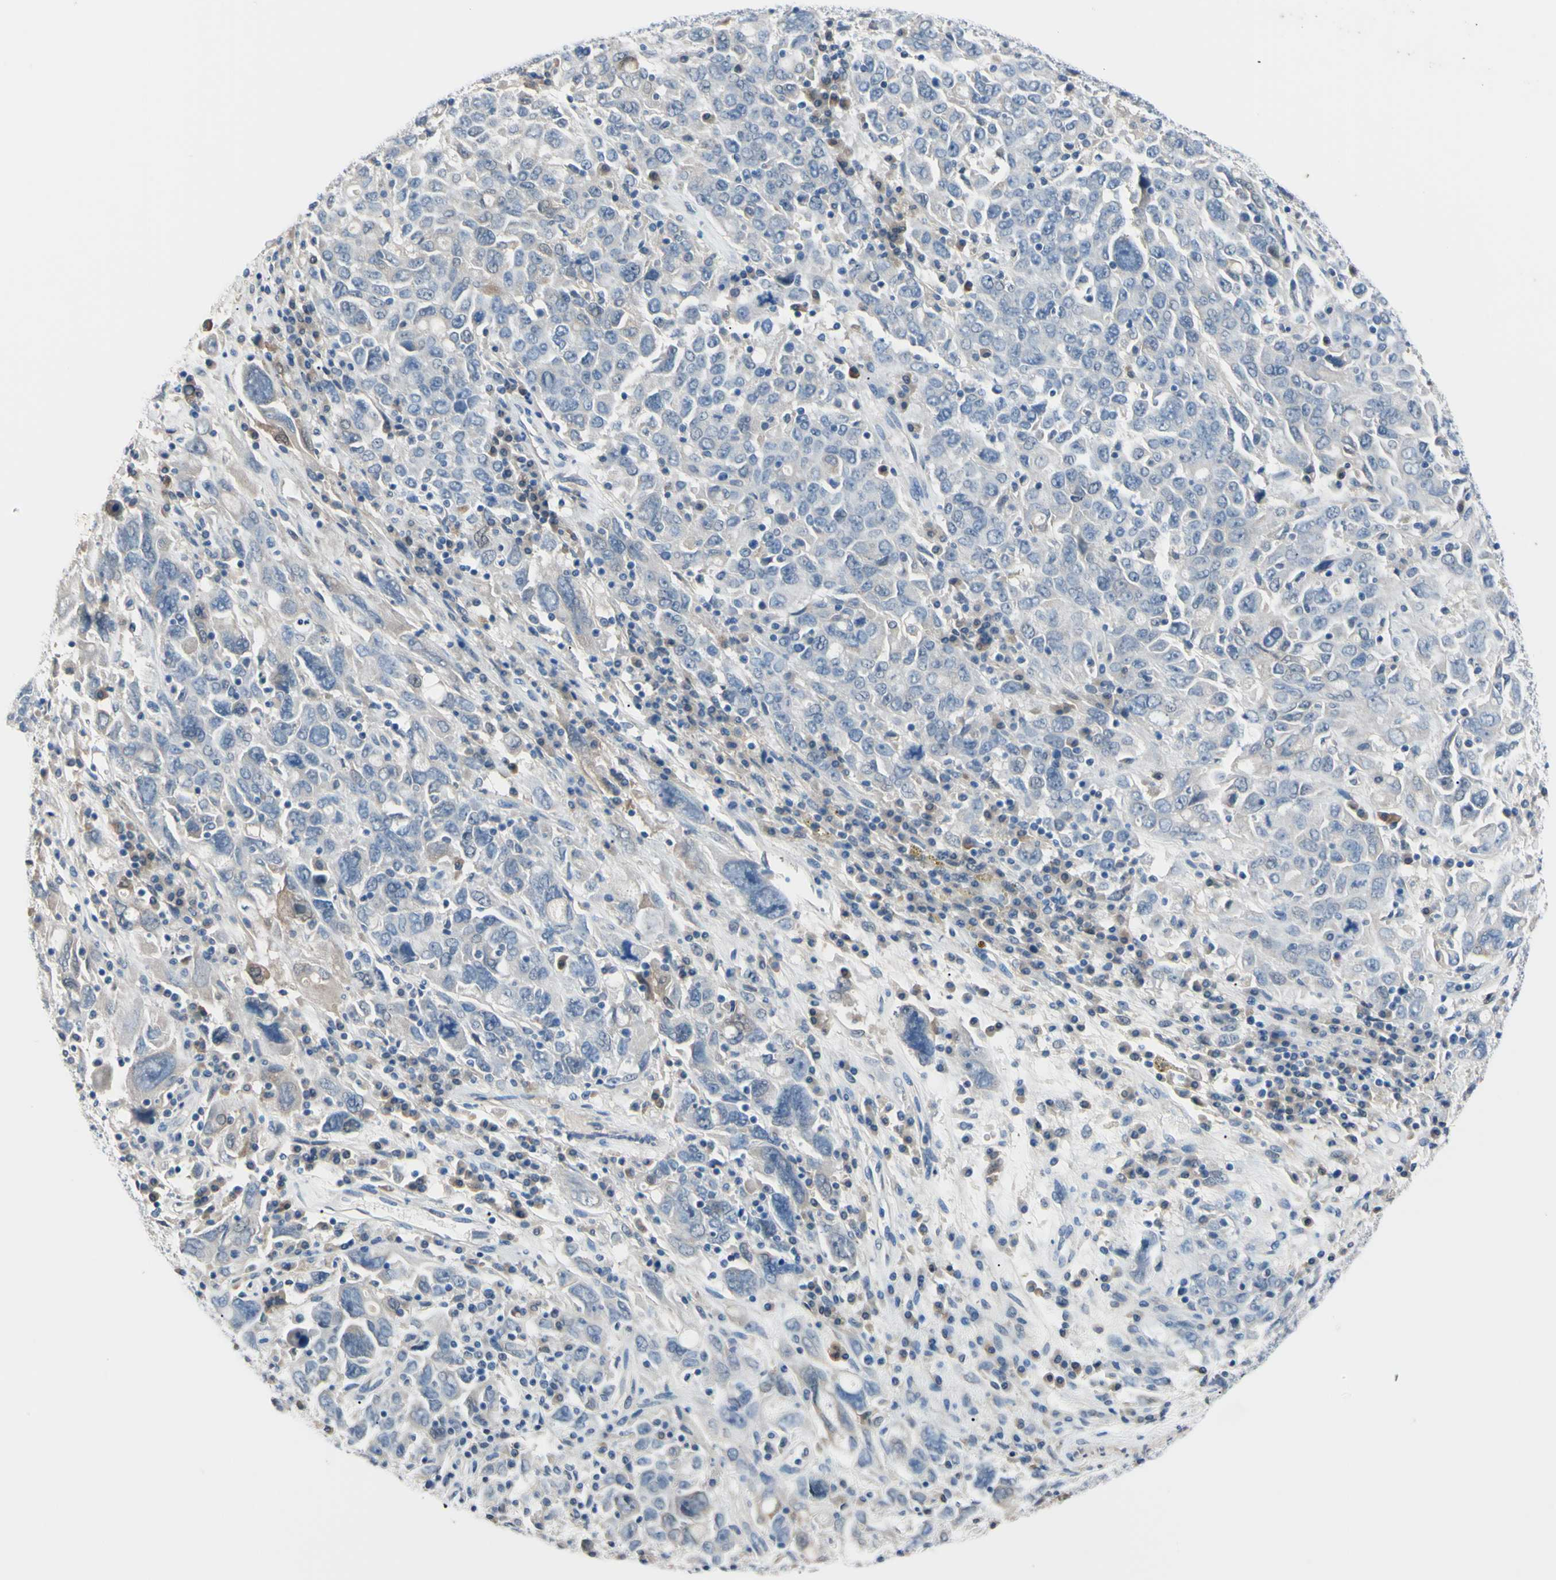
{"staining": {"intensity": "weak", "quantity": "<25%", "location": "cytoplasmic/membranous"}, "tissue": "ovarian cancer", "cell_type": "Tumor cells", "image_type": "cancer", "snomed": [{"axis": "morphology", "description": "Carcinoma, endometroid"}, {"axis": "topography", "description": "Ovary"}], "caption": "This histopathology image is of ovarian endometroid carcinoma stained with IHC to label a protein in brown with the nuclei are counter-stained blue. There is no positivity in tumor cells.", "gene": "NOL3", "patient": {"sex": "female", "age": 62}}